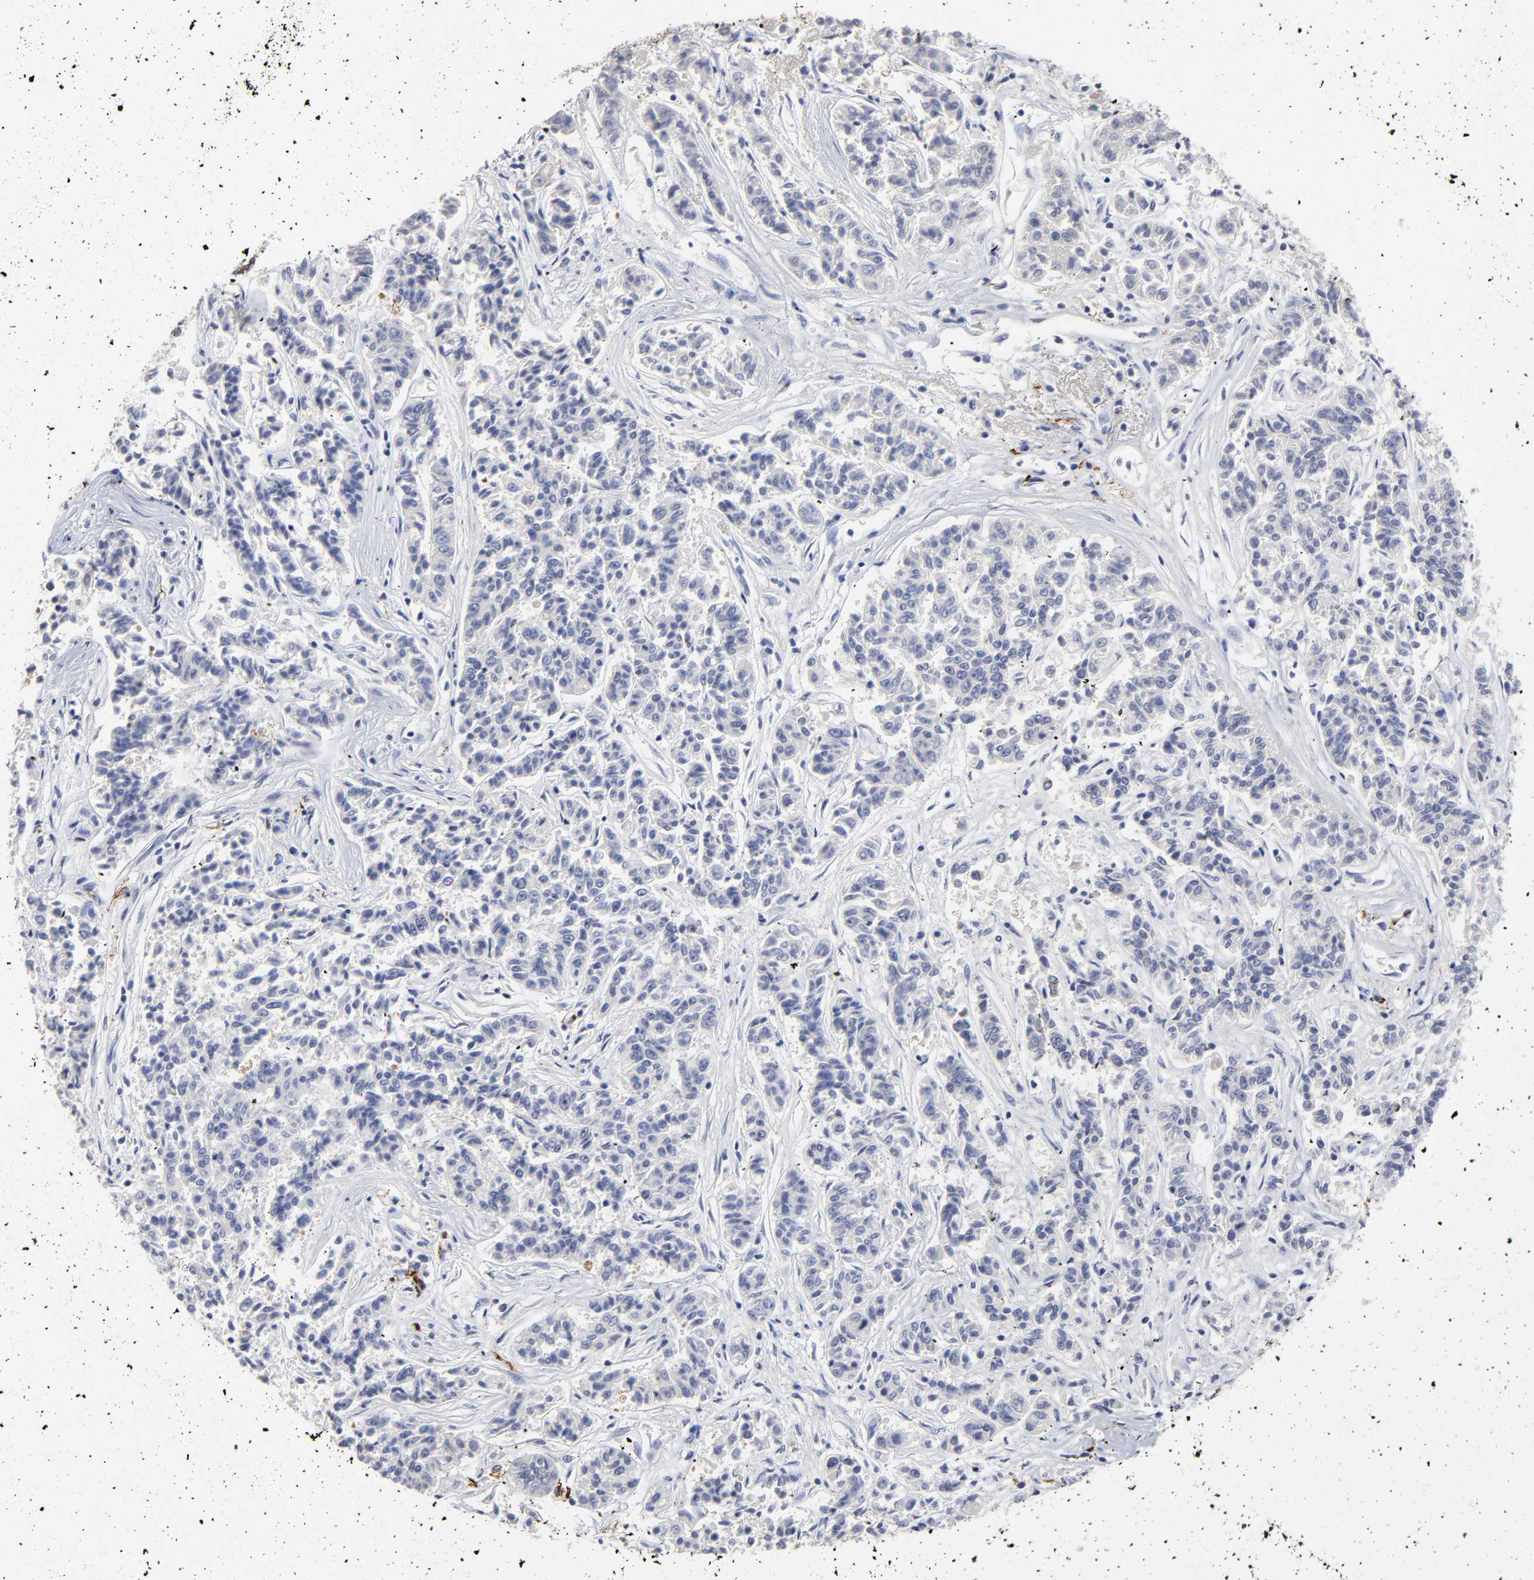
{"staining": {"intensity": "negative", "quantity": "none", "location": "none"}, "tissue": "lung cancer", "cell_type": "Tumor cells", "image_type": "cancer", "snomed": [{"axis": "morphology", "description": "Adenocarcinoma, NOS"}, {"axis": "topography", "description": "Lung"}], "caption": "High magnification brightfield microscopy of lung cancer (adenocarcinoma) stained with DAB (brown) and counterstained with hematoxylin (blue): tumor cells show no significant positivity.", "gene": "PTP4A1", "patient": {"sex": "male", "age": 84}}